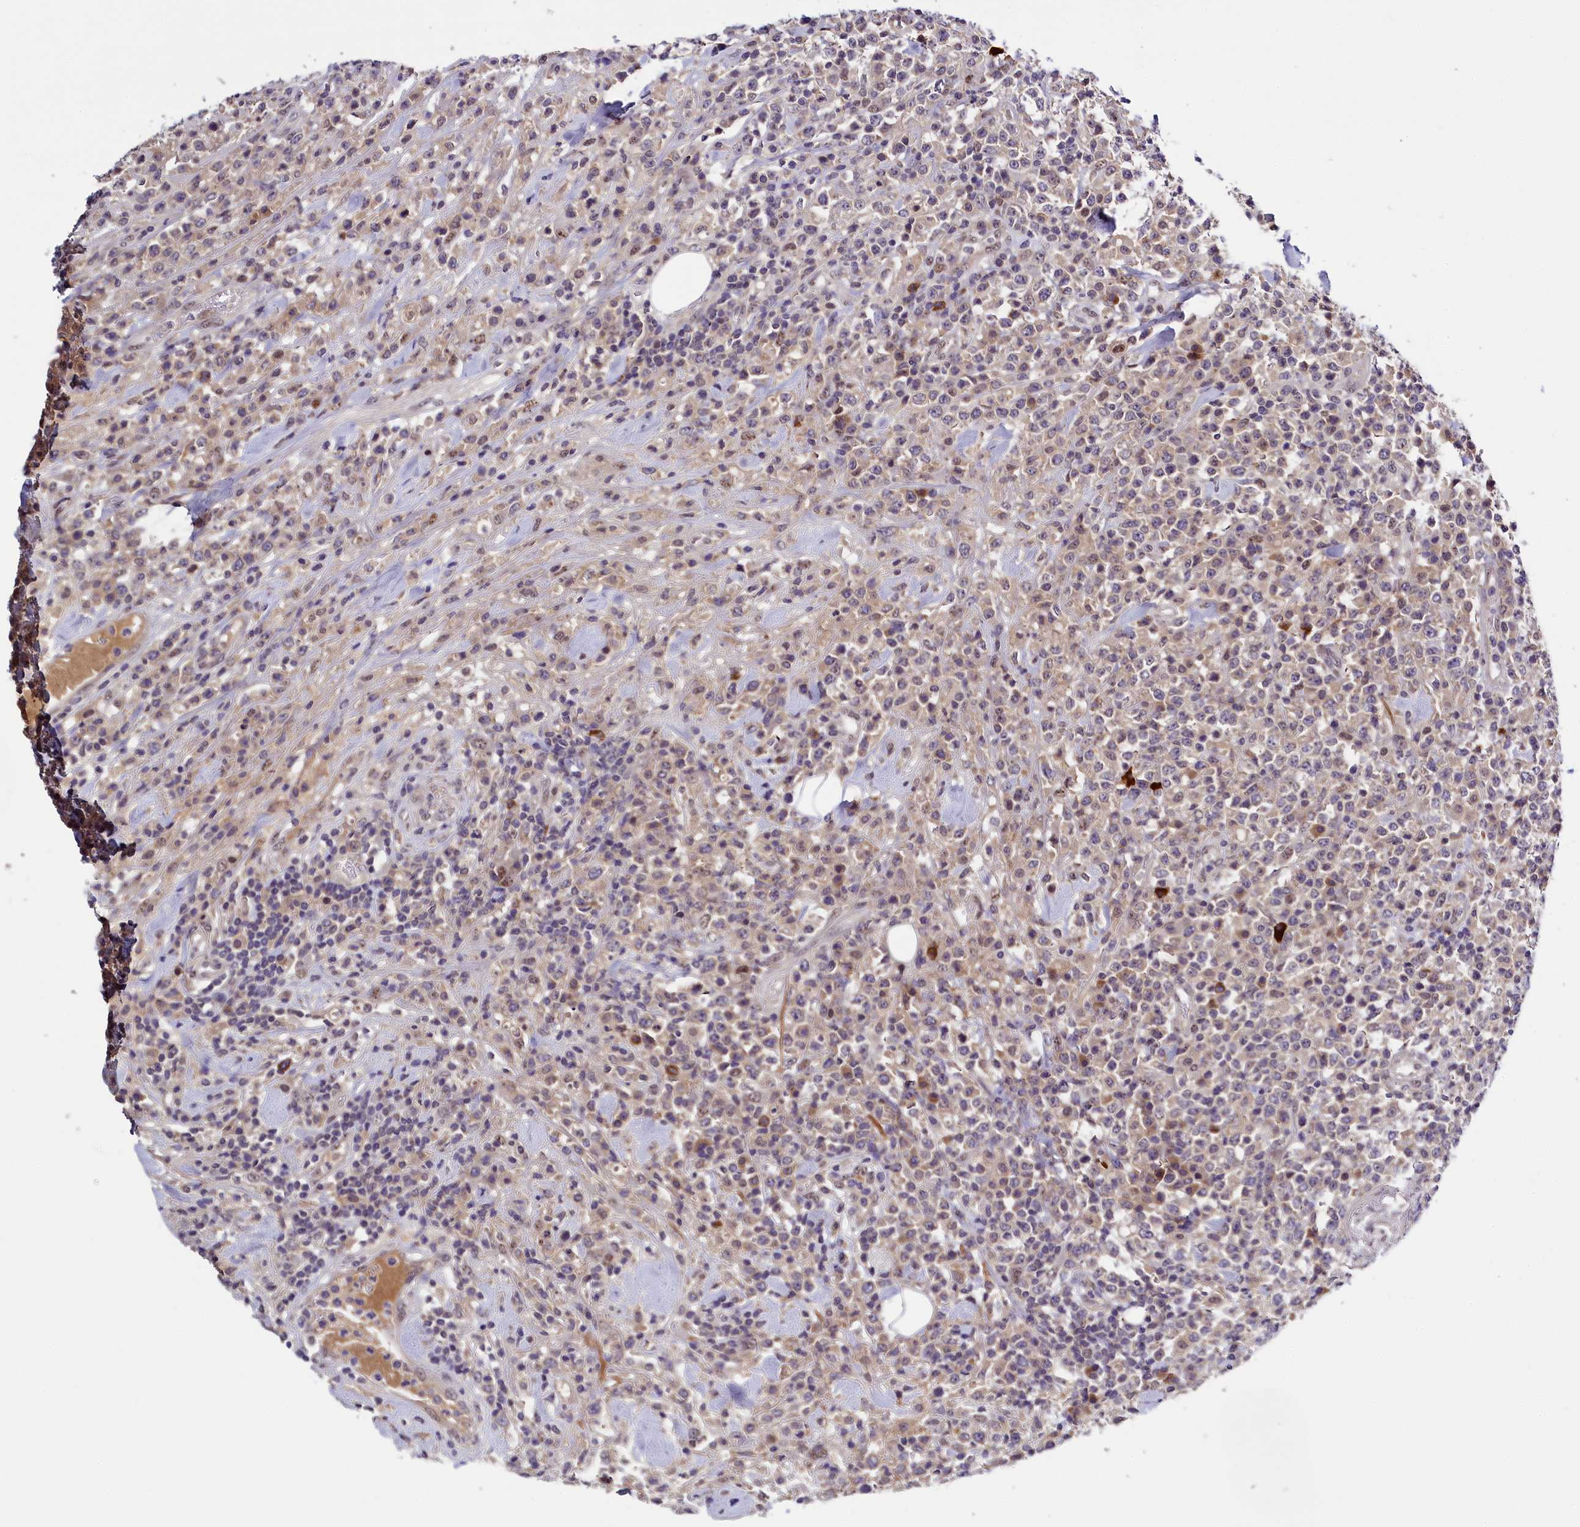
{"staining": {"intensity": "weak", "quantity": "<25%", "location": "cytoplasmic/membranous"}, "tissue": "lymphoma", "cell_type": "Tumor cells", "image_type": "cancer", "snomed": [{"axis": "morphology", "description": "Malignant lymphoma, non-Hodgkin's type, High grade"}, {"axis": "topography", "description": "Colon"}], "caption": "The photomicrograph exhibits no significant staining in tumor cells of lymphoma.", "gene": "ENKD1", "patient": {"sex": "female", "age": 53}}